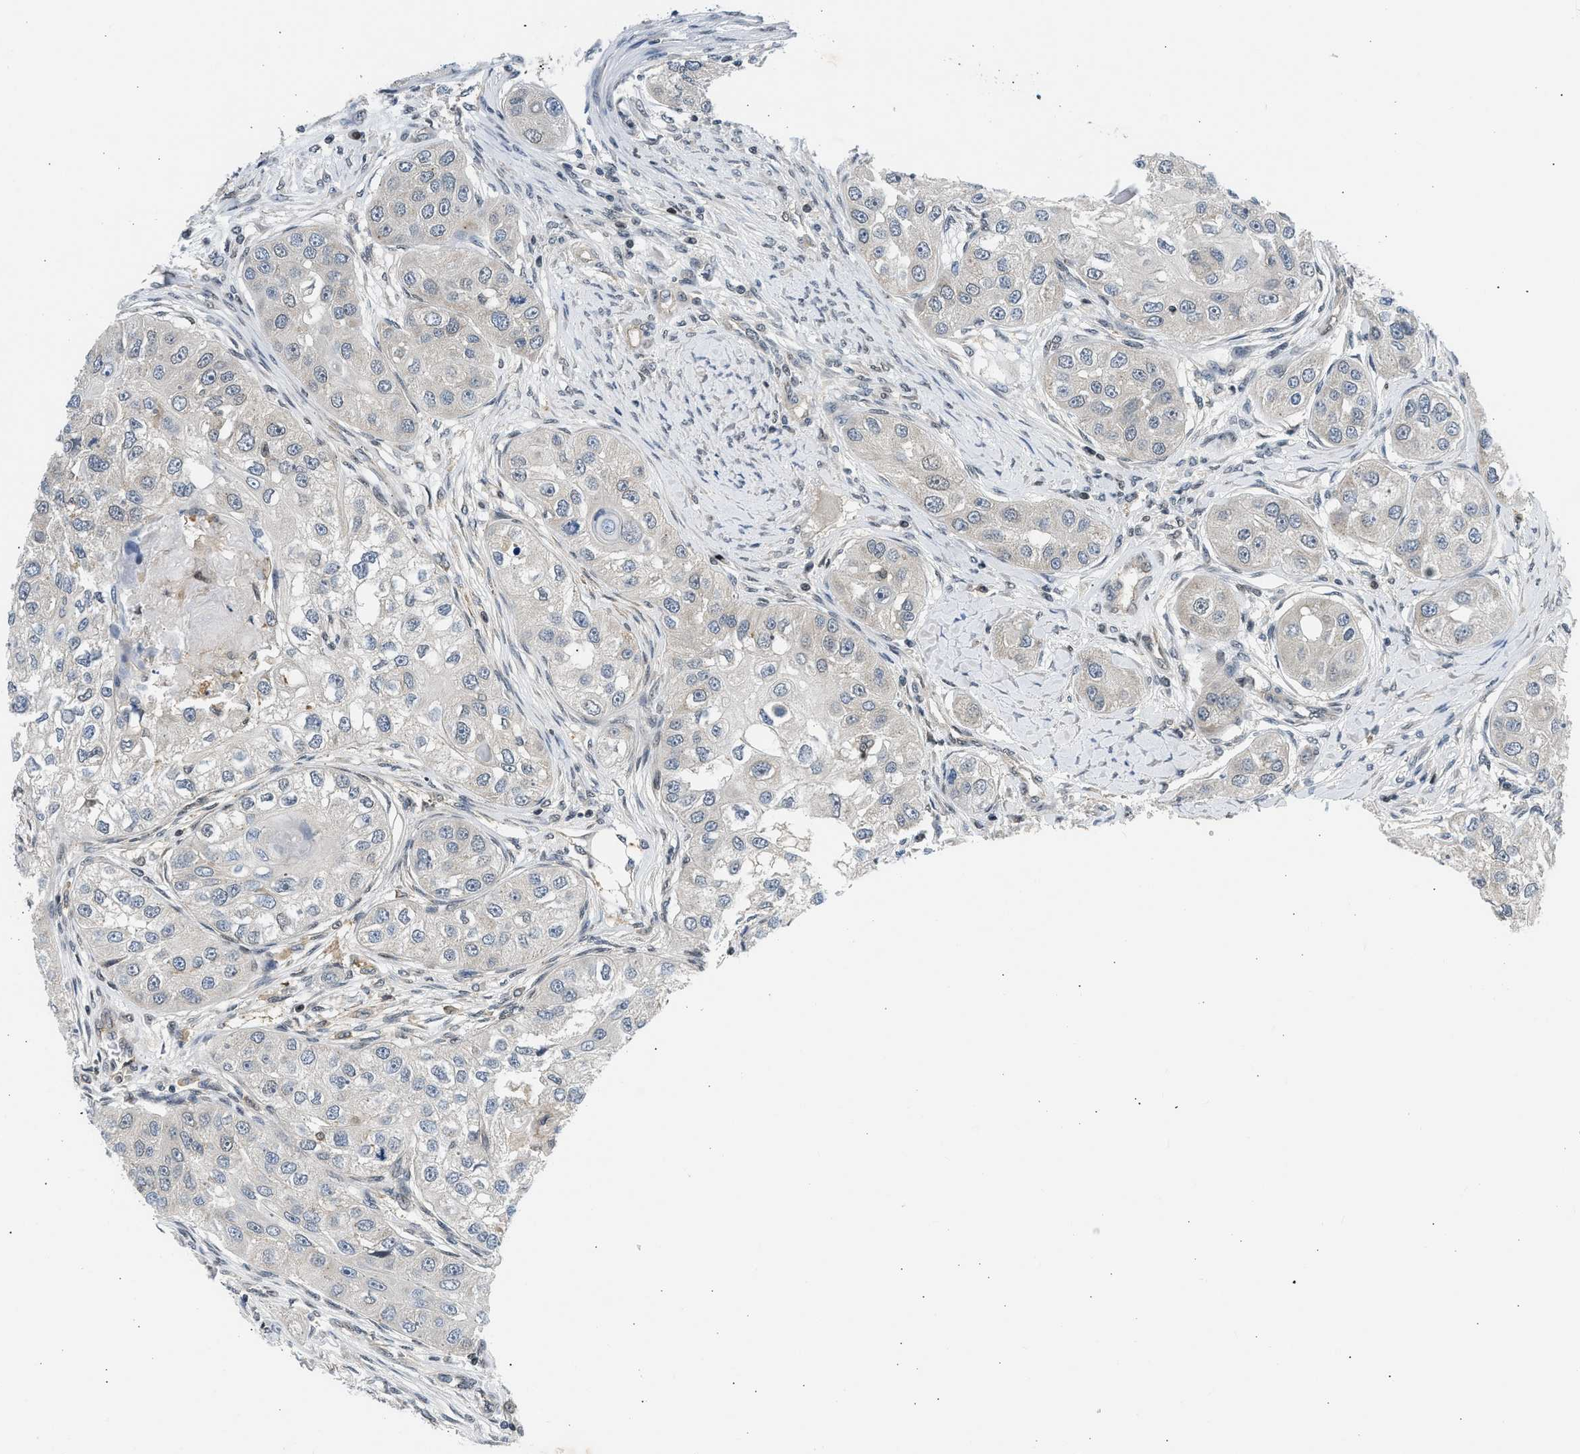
{"staining": {"intensity": "negative", "quantity": "none", "location": "none"}, "tissue": "head and neck cancer", "cell_type": "Tumor cells", "image_type": "cancer", "snomed": [{"axis": "morphology", "description": "Normal tissue, NOS"}, {"axis": "morphology", "description": "Squamous cell carcinoma, NOS"}, {"axis": "topography", "description": "Skeletal muscle"}, {"axis": "topography", "description": "Head-Neck"}], "caption": "Human head and neck cancer (squamous cell carcinoma) stained for a protein using IHC reveals no expression in tumor cells.", "gene": "OLIG3", "patient": {"sex": "male", "age": 51}}